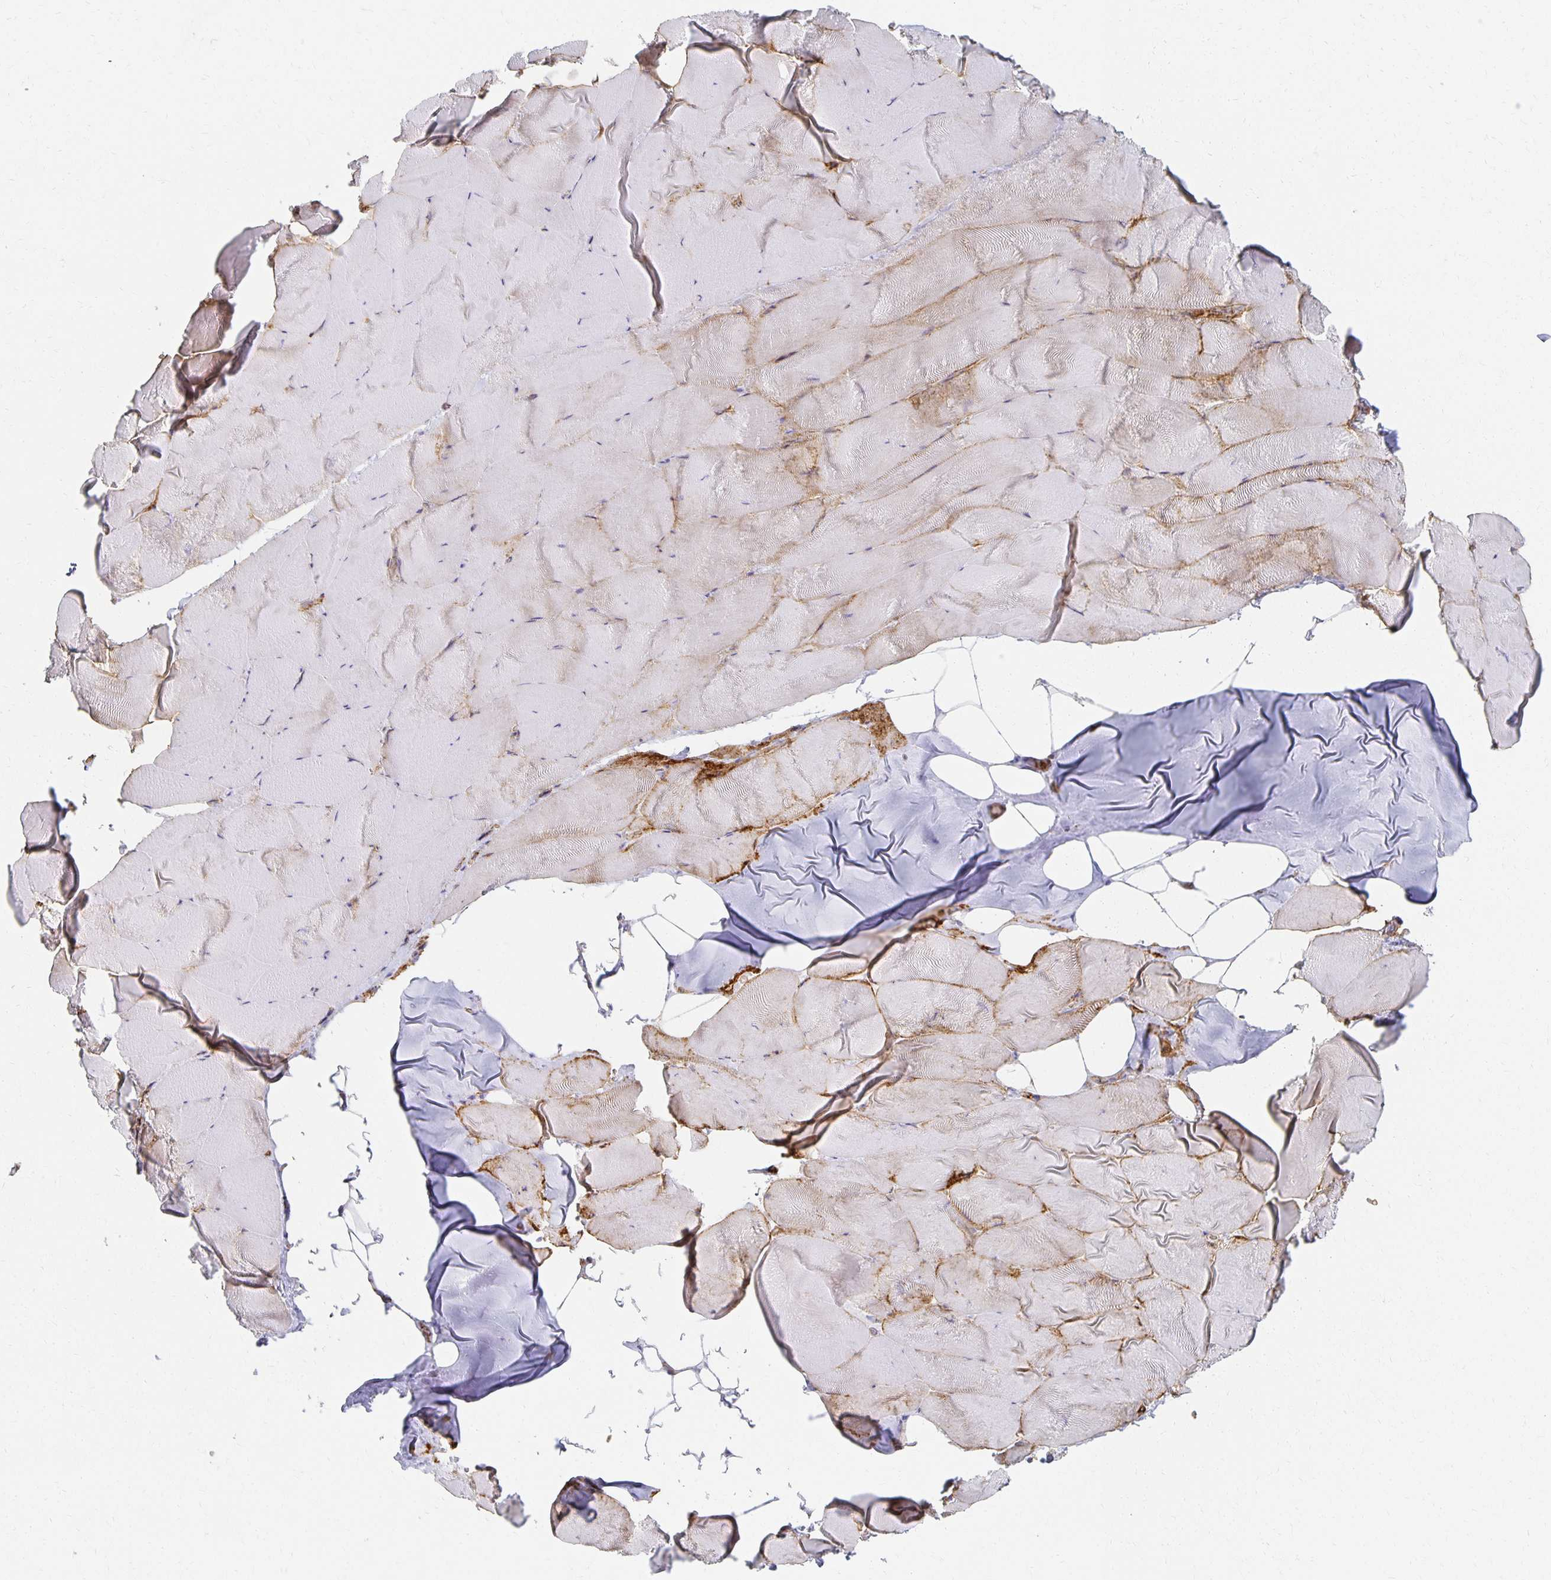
{"staining": {"intensity": "moderate", "quantity": "<25%", "location": "cytoplasmic/membranous"}, "tissue": "skeletal muscle", "cell_type": "Myocytes", "image_type": "normal", "snomed": [{"axis": "morphology", "description": "Normal tissue, NOS"}, {"axis": "topography", "description": "Skeletal muscle"}], "caption": "Moderate cytoplasmic/membranous staining for a protein is identified in approximately <25% of myocytes of normal skeletal muscle using immunohistochemistry.", "gene": "TAAR1", "patient": {"sex": "female", "age": 64}}